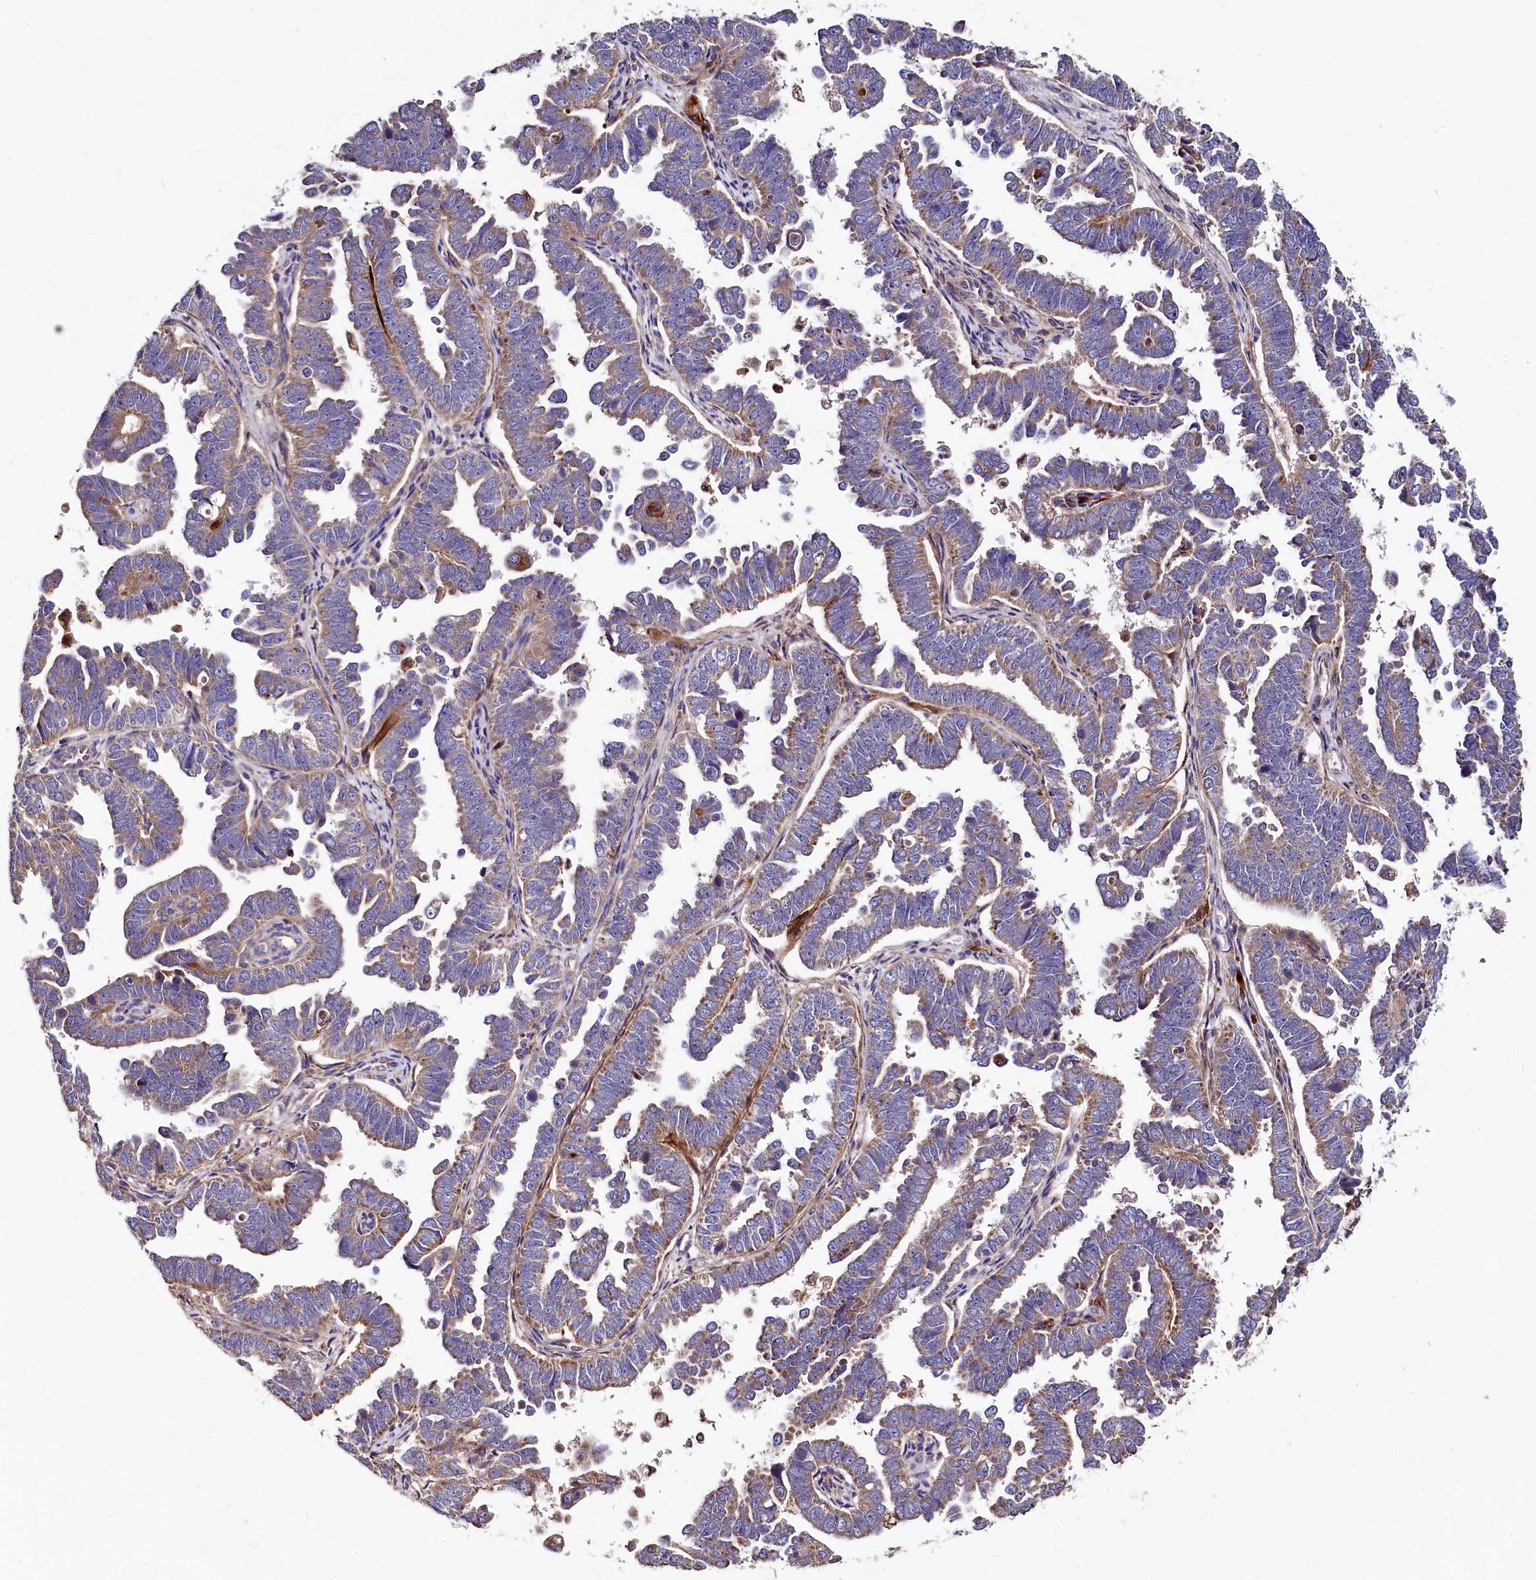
{"staining": {"intensity": "weak", "quantity": "25%-75%", "location": "cytoplasmic/membranous"}, "tissue": "endometrial cancer", "cell_type": "Tumor cells", "image_type": "cancer", "snomed": [{"axis": "morphology", "description": "Adenocarcinoma, NOS"}, {"axis": "topography", "description": "Endometrium"}], "caption": "Immunohistochemical staining of human adenocarcinoma (endometrial) displays low levels of weak cytoplasmic/membranous protein expression in approximately 25%-75% of tumor cells.", "gene": "SPRYD3", "patient": {"sex": "female", "age": 75}}